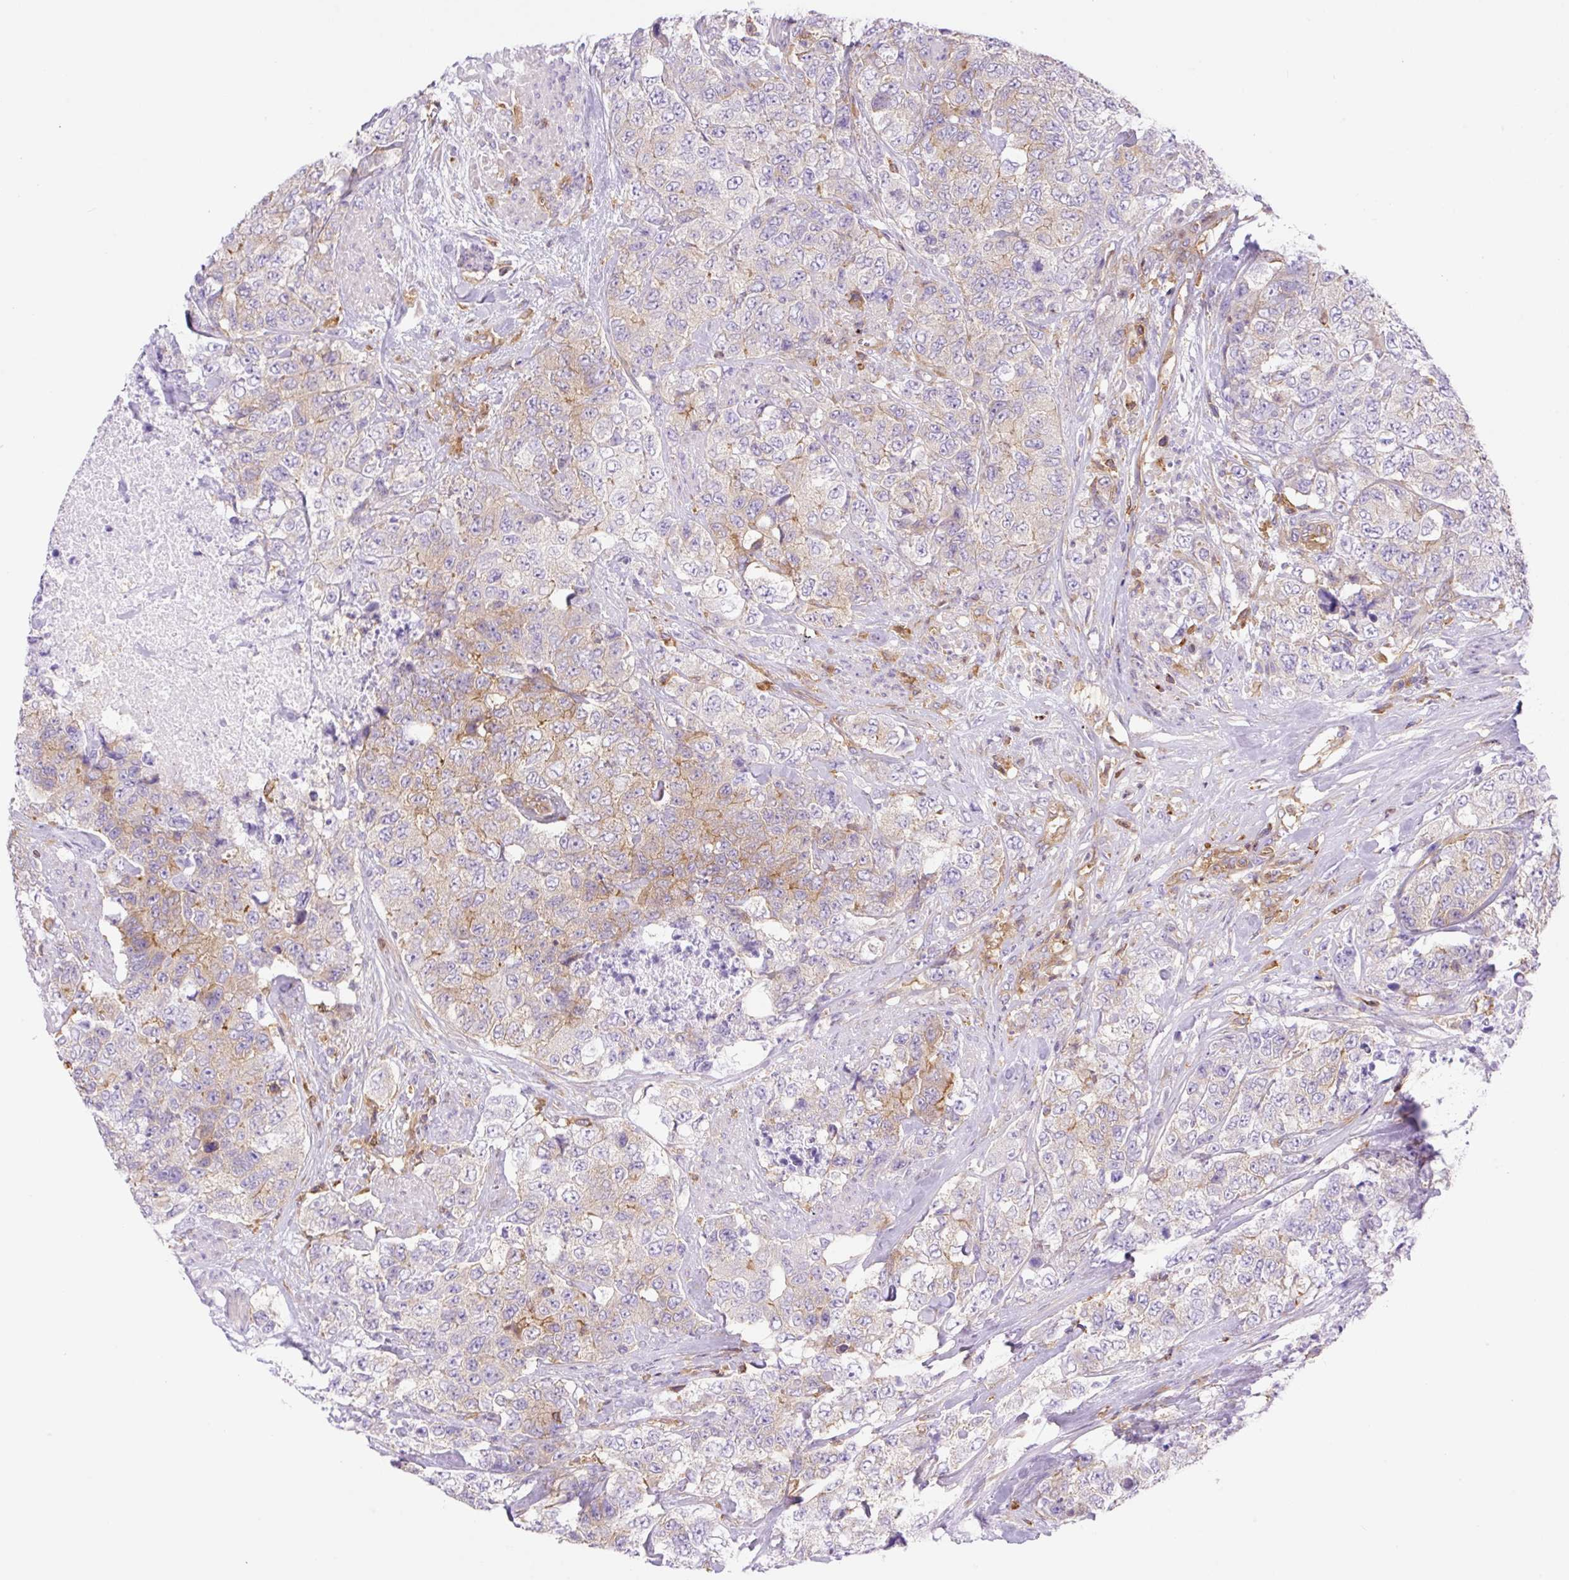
{"staining": {"intensity": "strong", "quantity": "<25%", "location": "cytoplasmic/membranous"}, "tissue": "urothelial cancer", "cell_type": "Tumor cells", "image_type": "cancer", "snomed": [{"axis": "morphology", "description": "Urothelial carcinoma, High grade"}, {"axis": "topography", "description": "Urinary bladder"}], "caption": "Strong cytoplasmic/membranous expression for a protein is present in about <25% of tumor cells of urothelial cancer using immunohistochemistry (IHC).", "gene": "DNM2", "patient": {"sex": "female", "age": 78}}